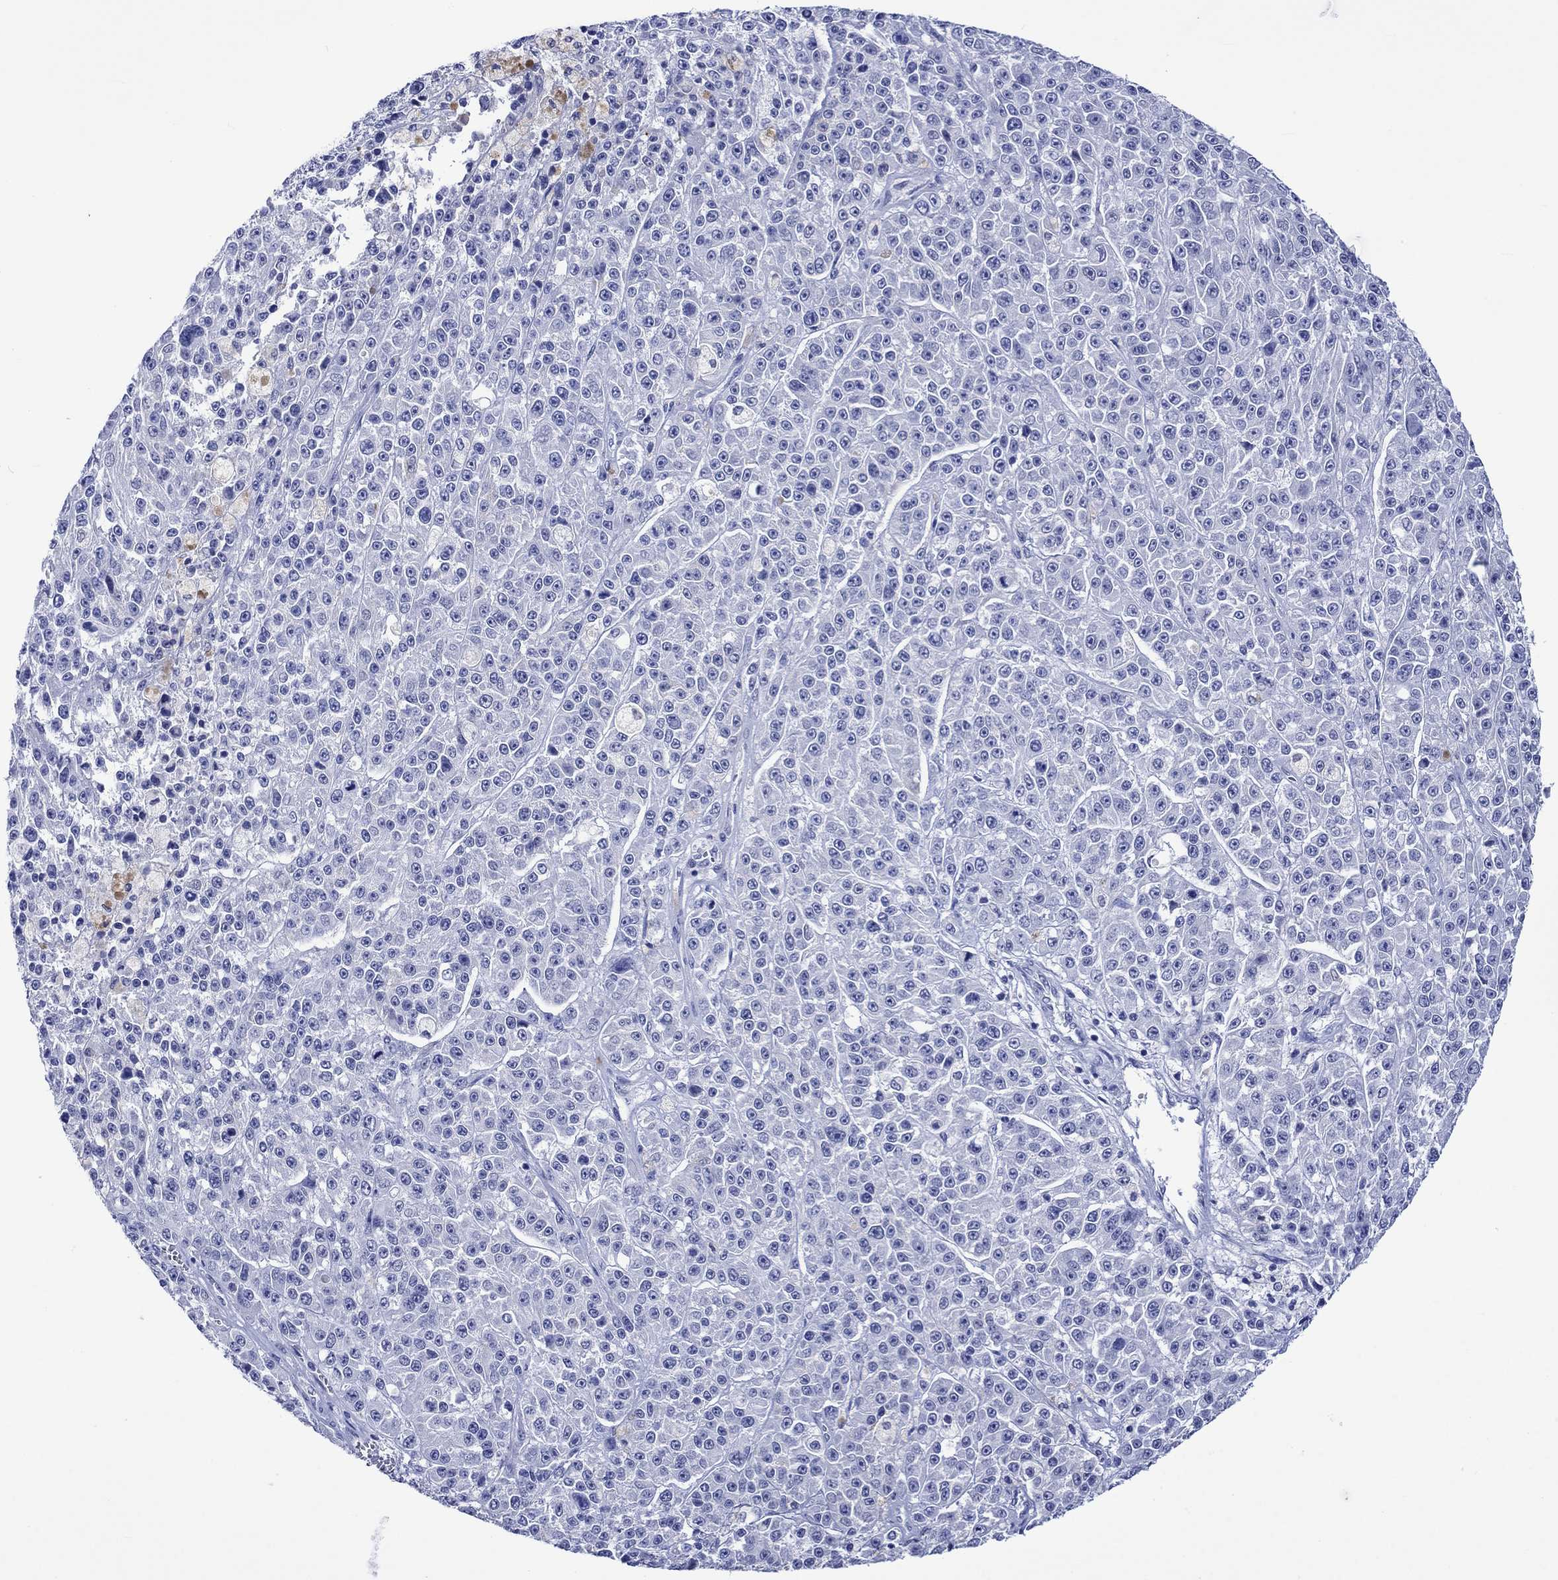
{"staining": {"intensity": "negative", "quantity": "none", "location": "none"}, "tissue": "melanoma", "cell_type": "Tumor cells", "image_type": "cancer", "snomed": [{"axis": "morphology", "description": "Malignant melanoma, NOS"}, {"axis": "topography", "description": "Skin"}], "caption": "Tumor cells are negative for brown protein staining in melanoma.", "gene": "KLHL35", "patient": {"sex": "female", "age": 58}}